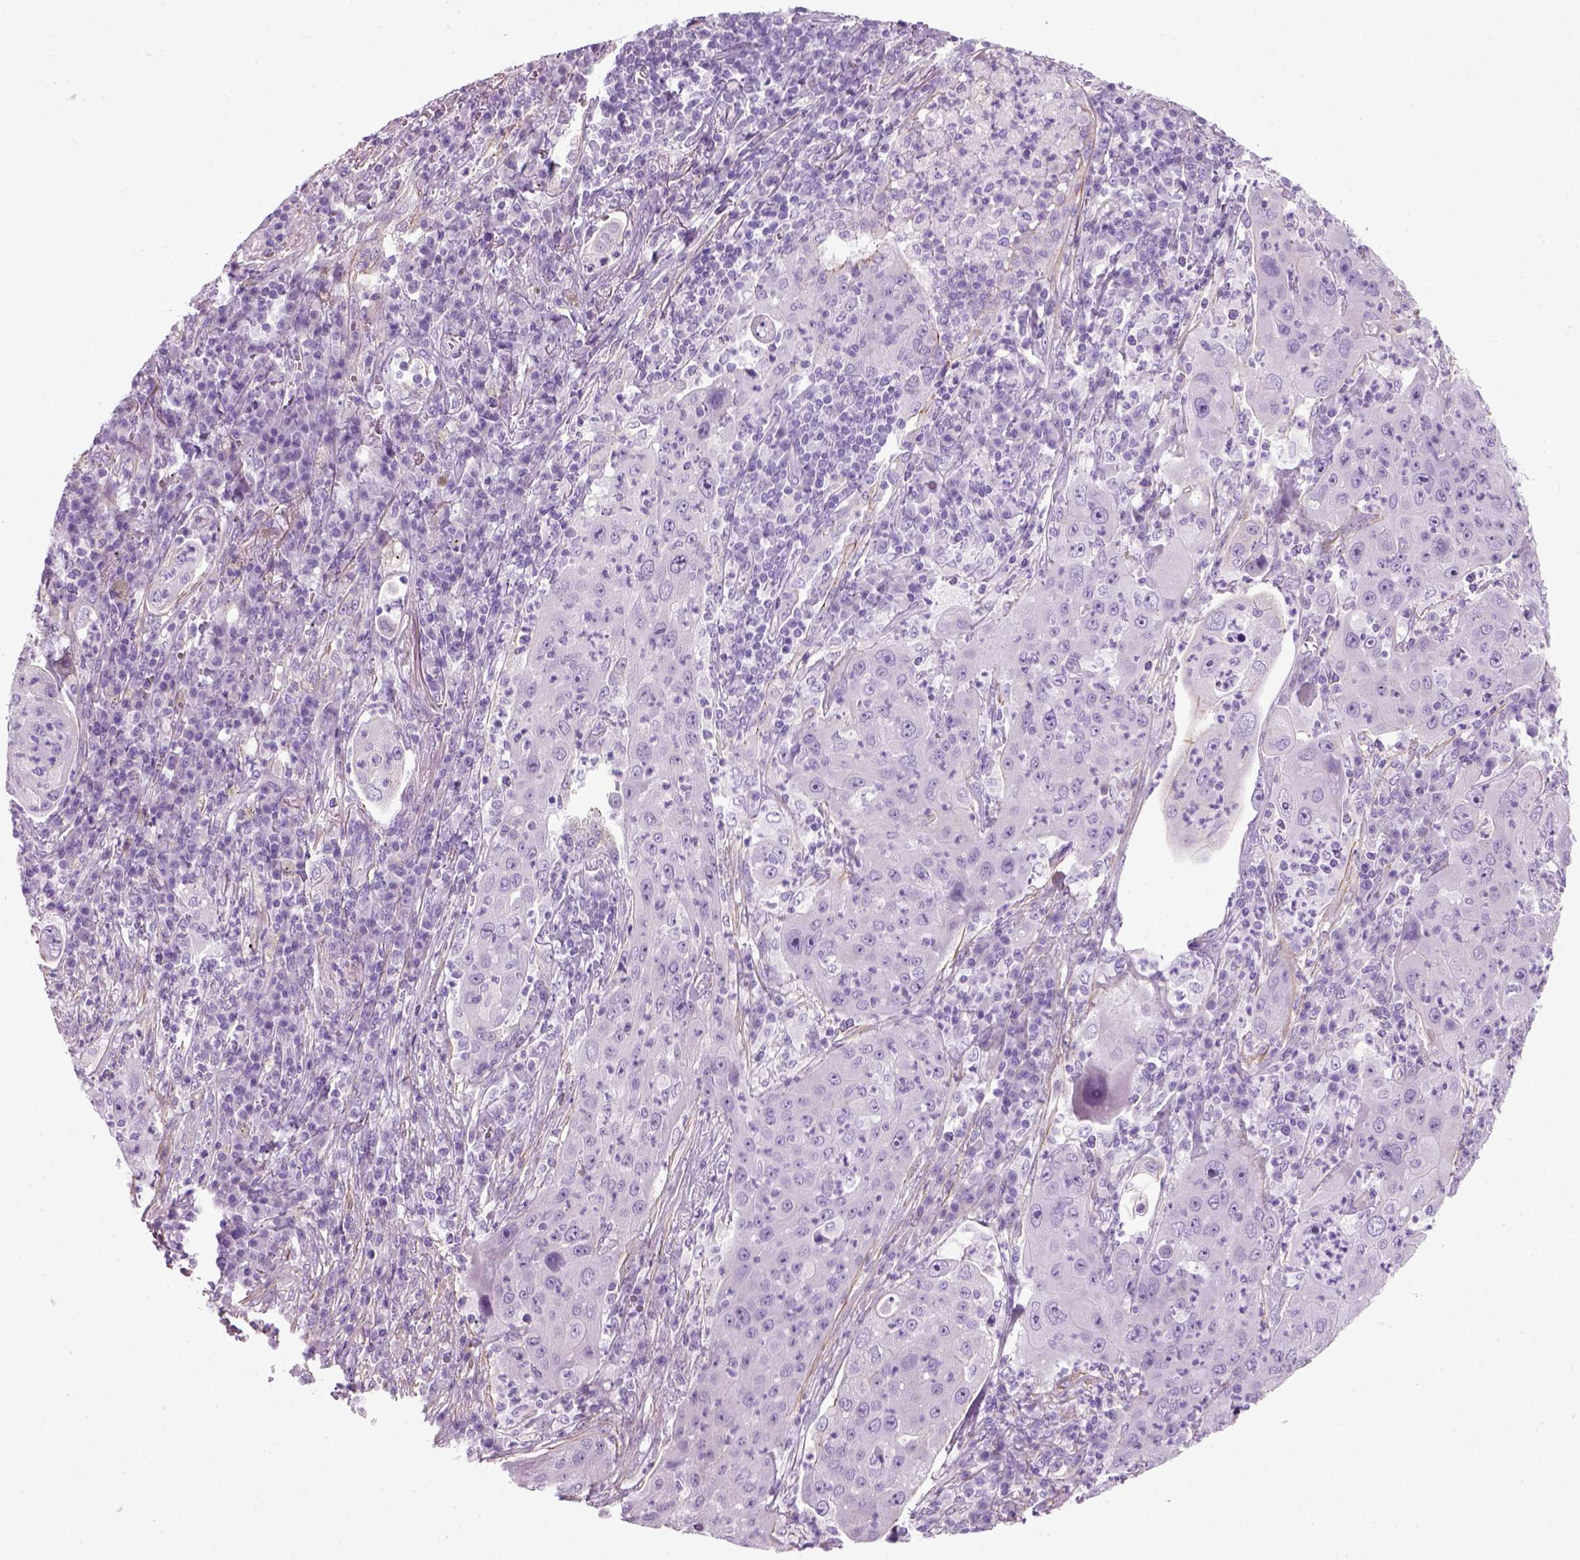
{"staining": {"intensity": "negative", "quantity": "none", "location": "none"}, "tissue": "lung cancer", "cell_type": "Tumor cells", "image_type": "cancer", "snomed": [{"axis": "morphology", "description": "Squamous cell carcinoma, NOS"}, {"axis": "topography", "description": "Lung"}], "caption": "High magnification brightfield microscopy of lung cancer stained with DAB (3,3'-diaminobenzidine) (brown) and counterstained with hematoxylin (blue): tumor cells show no significant positivity.", "gene": "FAM161A", "patient": {"sex": "female", "age": 59}}